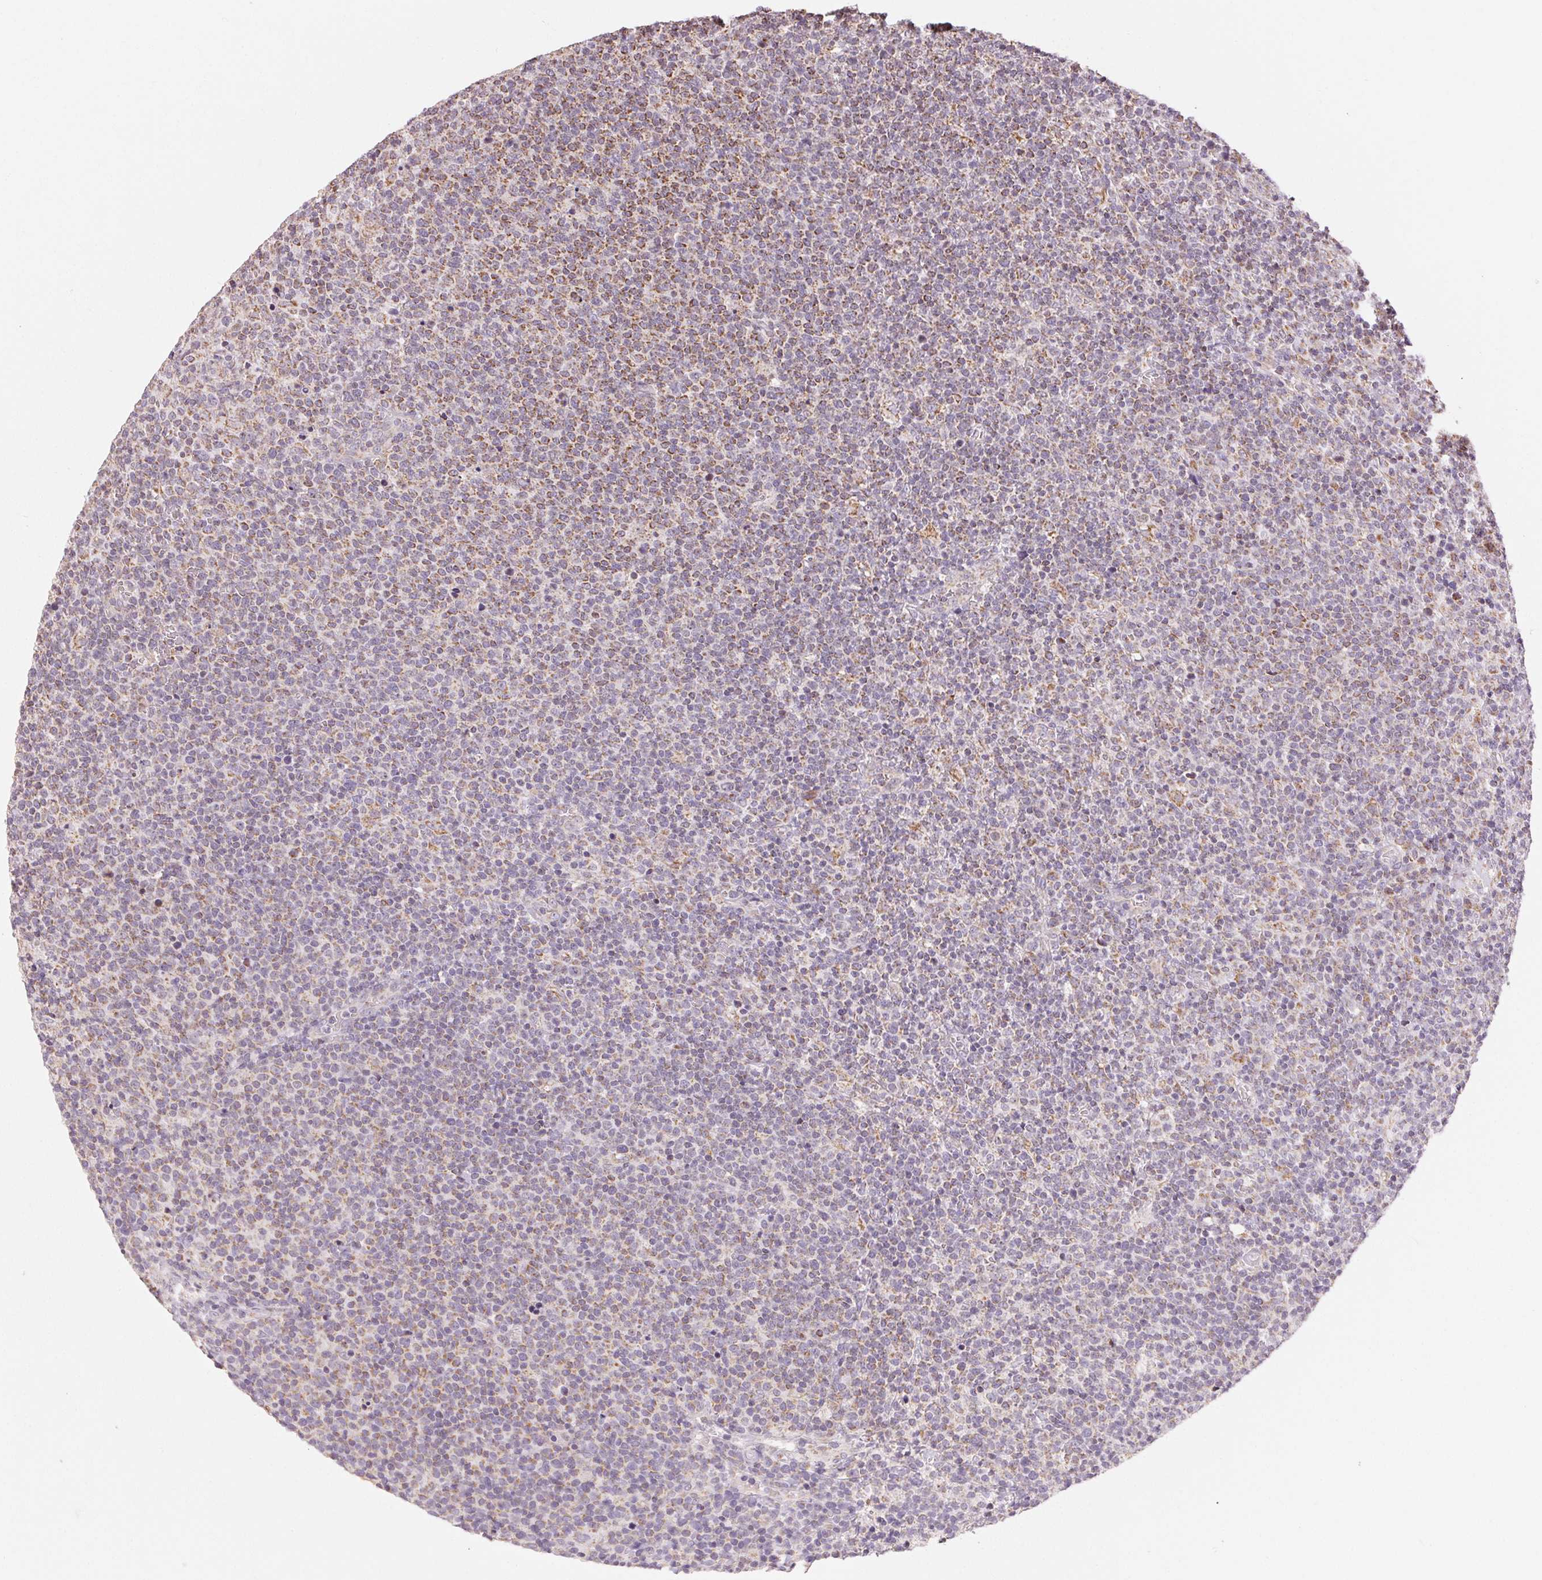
{"staining": {"intensity": "weak", "quantity": "25%-75%", "location": "cytoplasmic/membranous"}, "tissue": "lymphoma", "cell_type": "Tumor cells", "image_type": "cancer", "snomed": [{"axis": "morphology", "description": "Malignant lymphoma, non-Hodgkin's type, High grade"}, {"axis": "topography", "description": "Lymph node"}], "caption": "Weak cytoplasmic/membranous protein positivity is appreciated in about 25%-75% of tumor cells in lymphoma.", "gene": "CLASP1", "patient": {"sex": "male", "age": 61}}